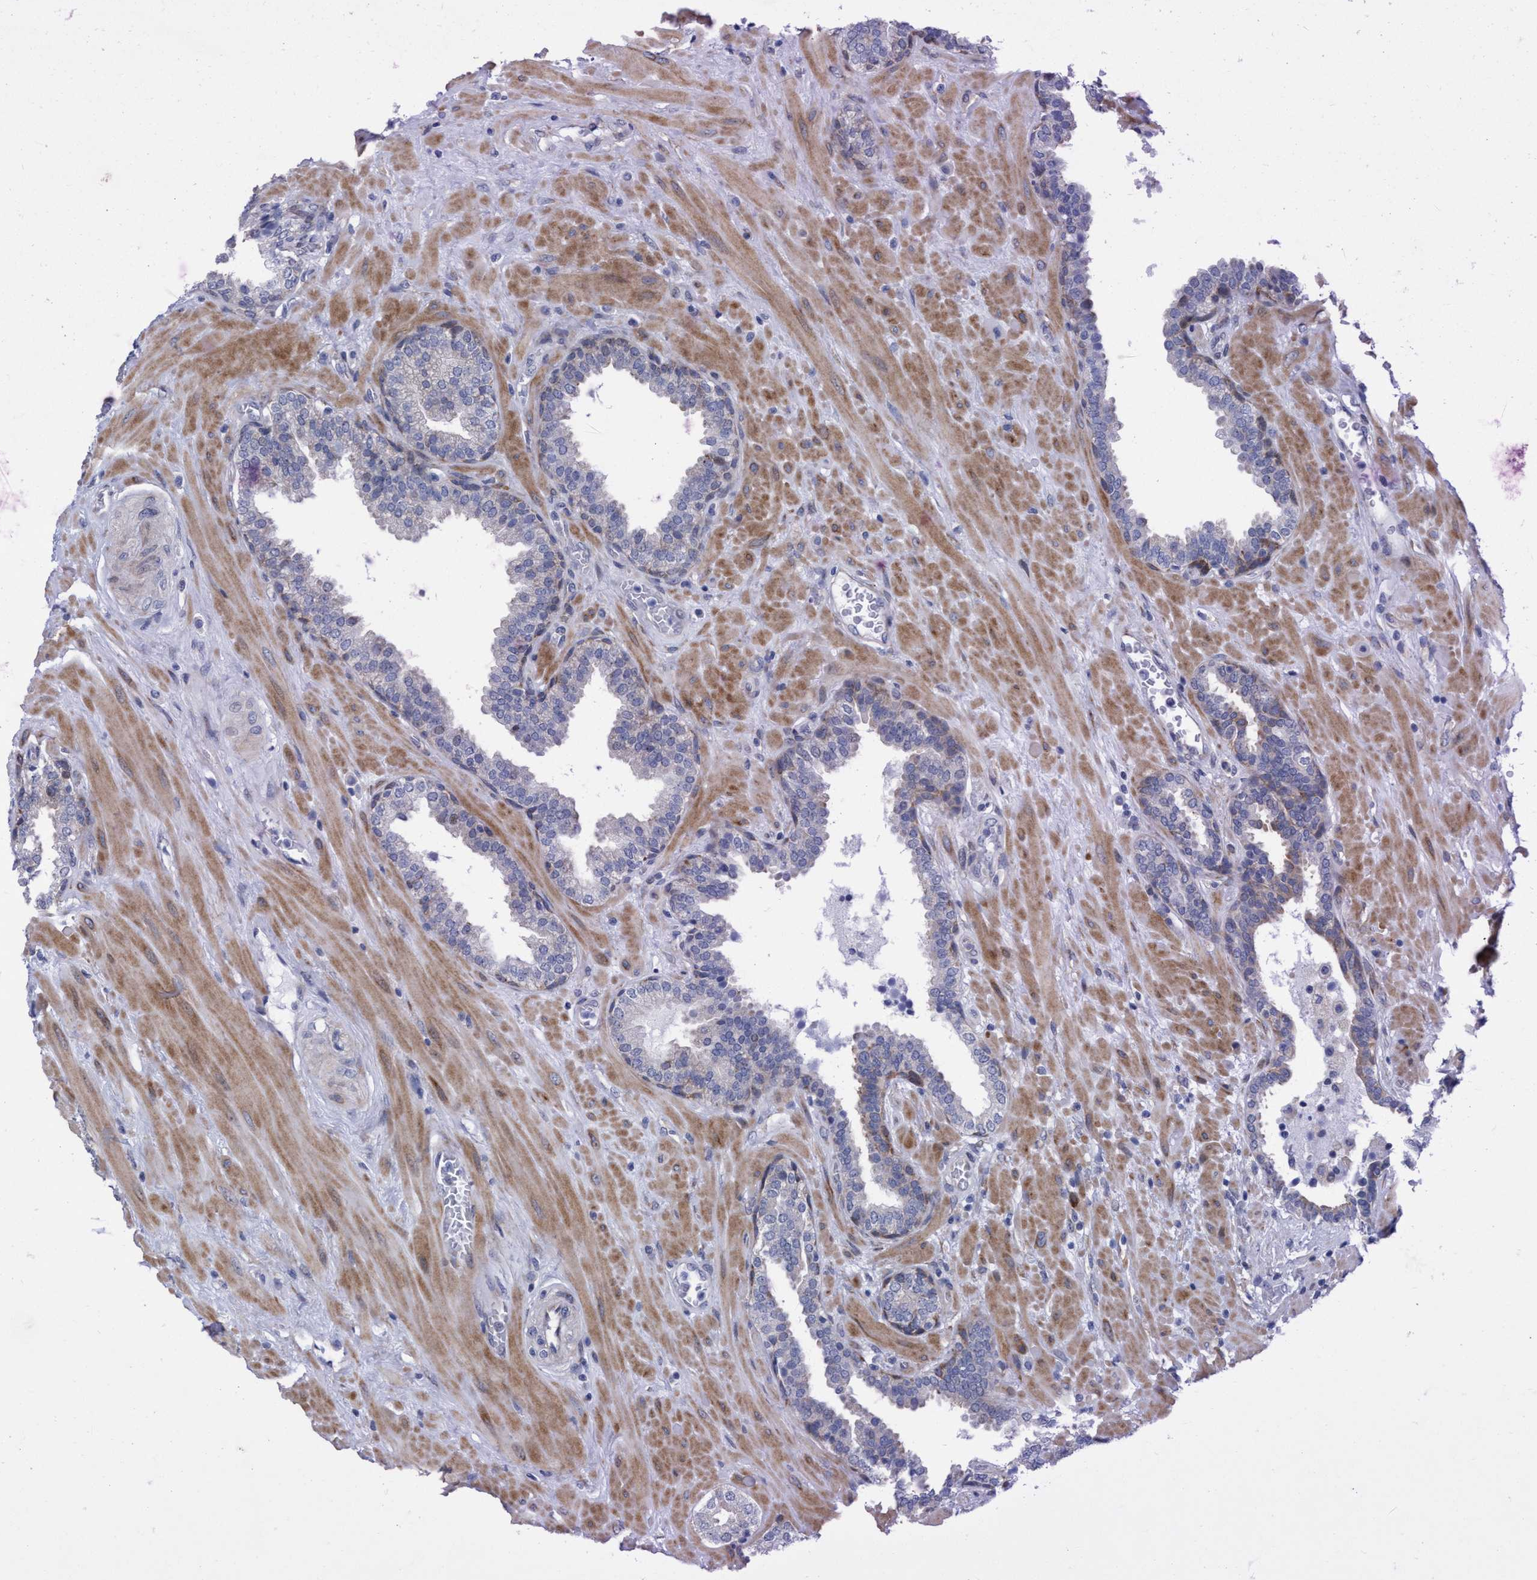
{"staining": {"intensity": "weak", "quantity": "<25%", "location": "cytoplasmic/membranous"}, "tissue": "prostate", "cell_type": "Glandular cells", "image_type": "normal", "snomed": [{"axis": "morphology", "description": "Normal tissue, NOS"}, {"axis": "topography", "description": "Prostate"}], "caption": "This is an immunohistochemistry (IHC) image of normal human prostate. There is no staining in glandular cells.", "gene": "R3HCC1", "patient": {"sex": "male", "age": 51}}